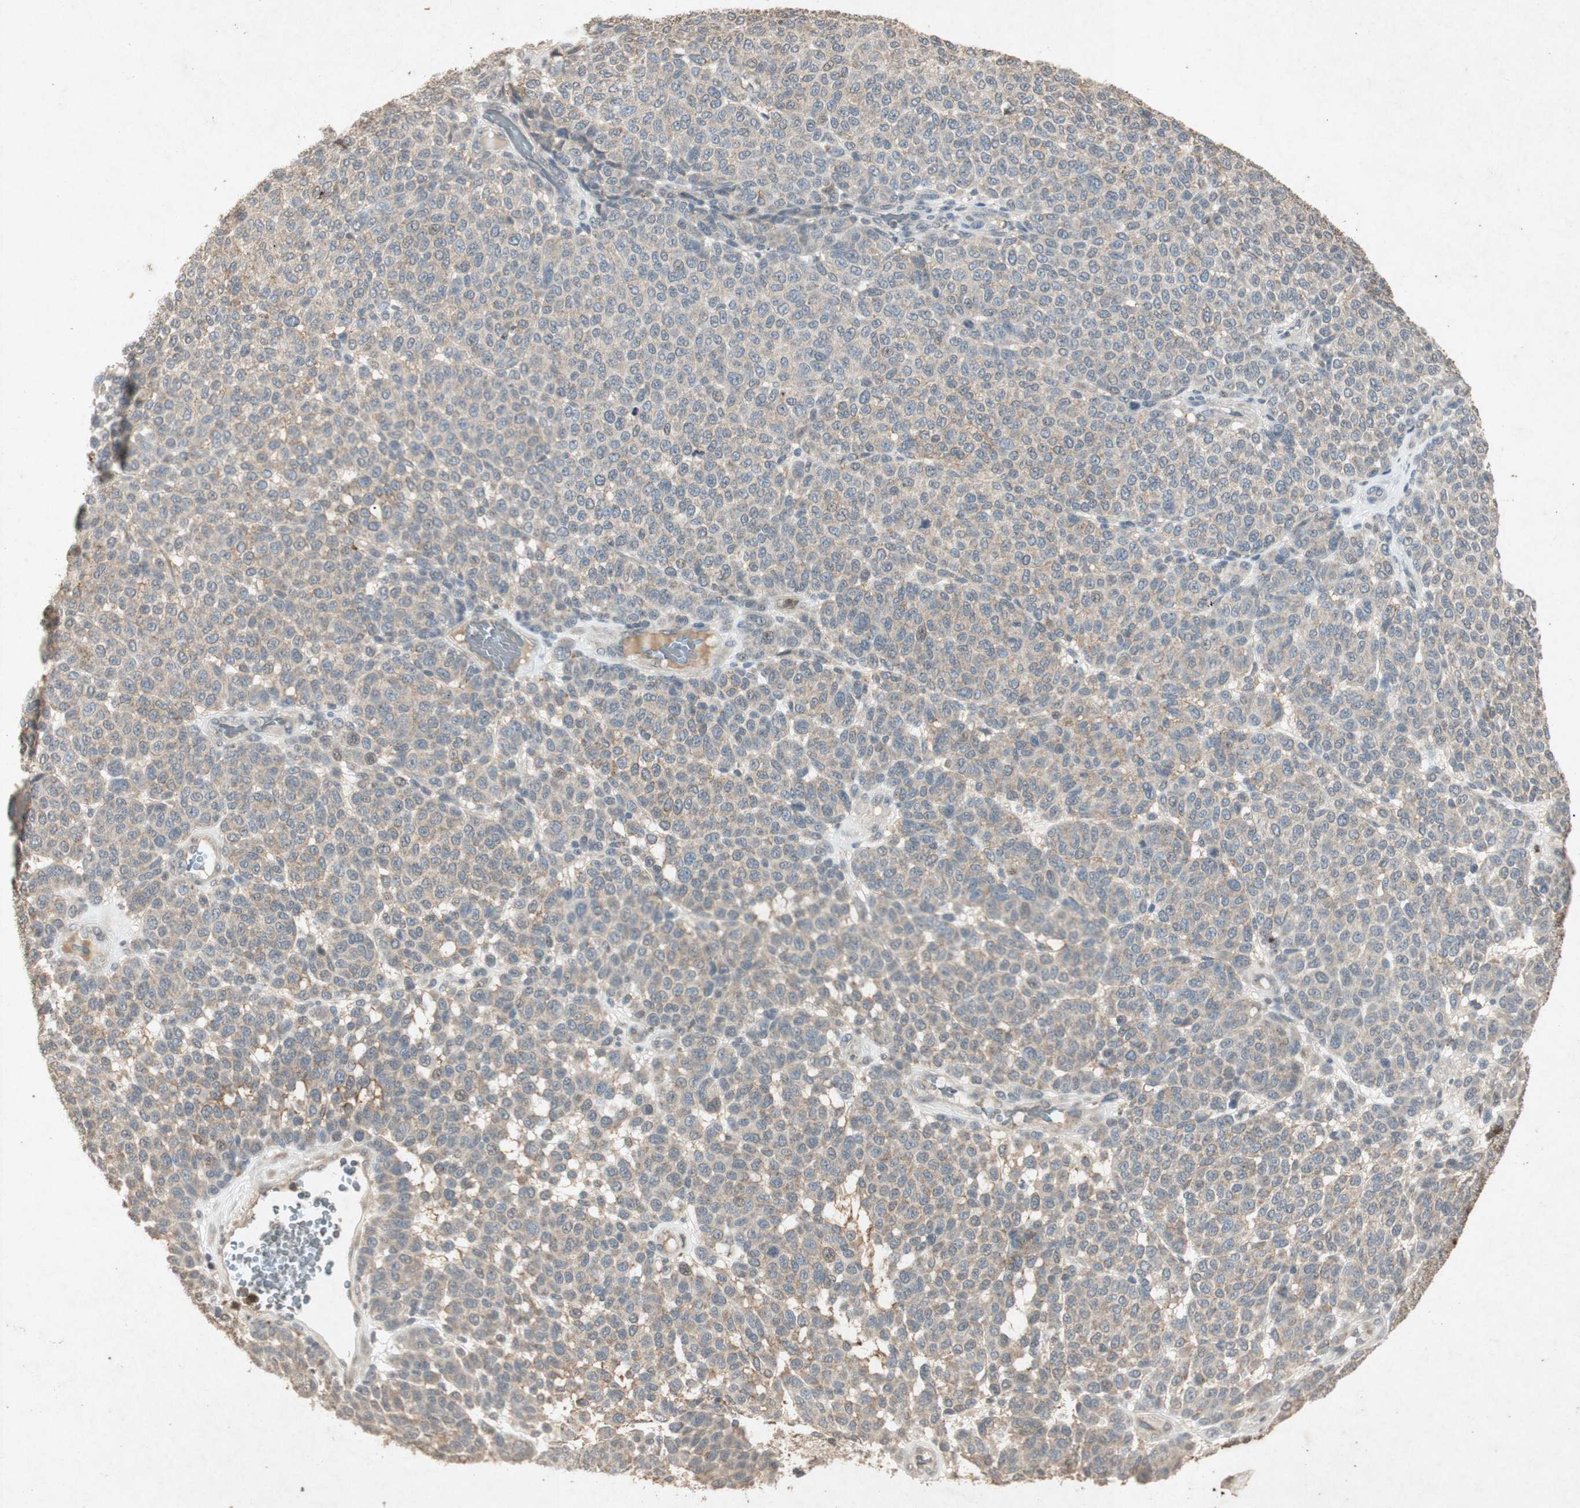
{"staining": {"intensity": "weak", "quantity": ">75%", "location": "cytoplasmic/membranous"}, "tissue": "melanoma", "cell_type": "Tumor cells", "image_type": "cancer", "snomed": [{"axis": "morphology", "description": "Malignant melanoma, NOS"}, {"axis": "topography", "description": "Skin"}], "caption": "There is low levels of weak cytoplasmic/membranous staining in tumor cells of melanoma, as demonstrated by immunohistochemical staining (brown color).", "gene": "MSRB1", "patient": {"sex": "male", "age": 59}}